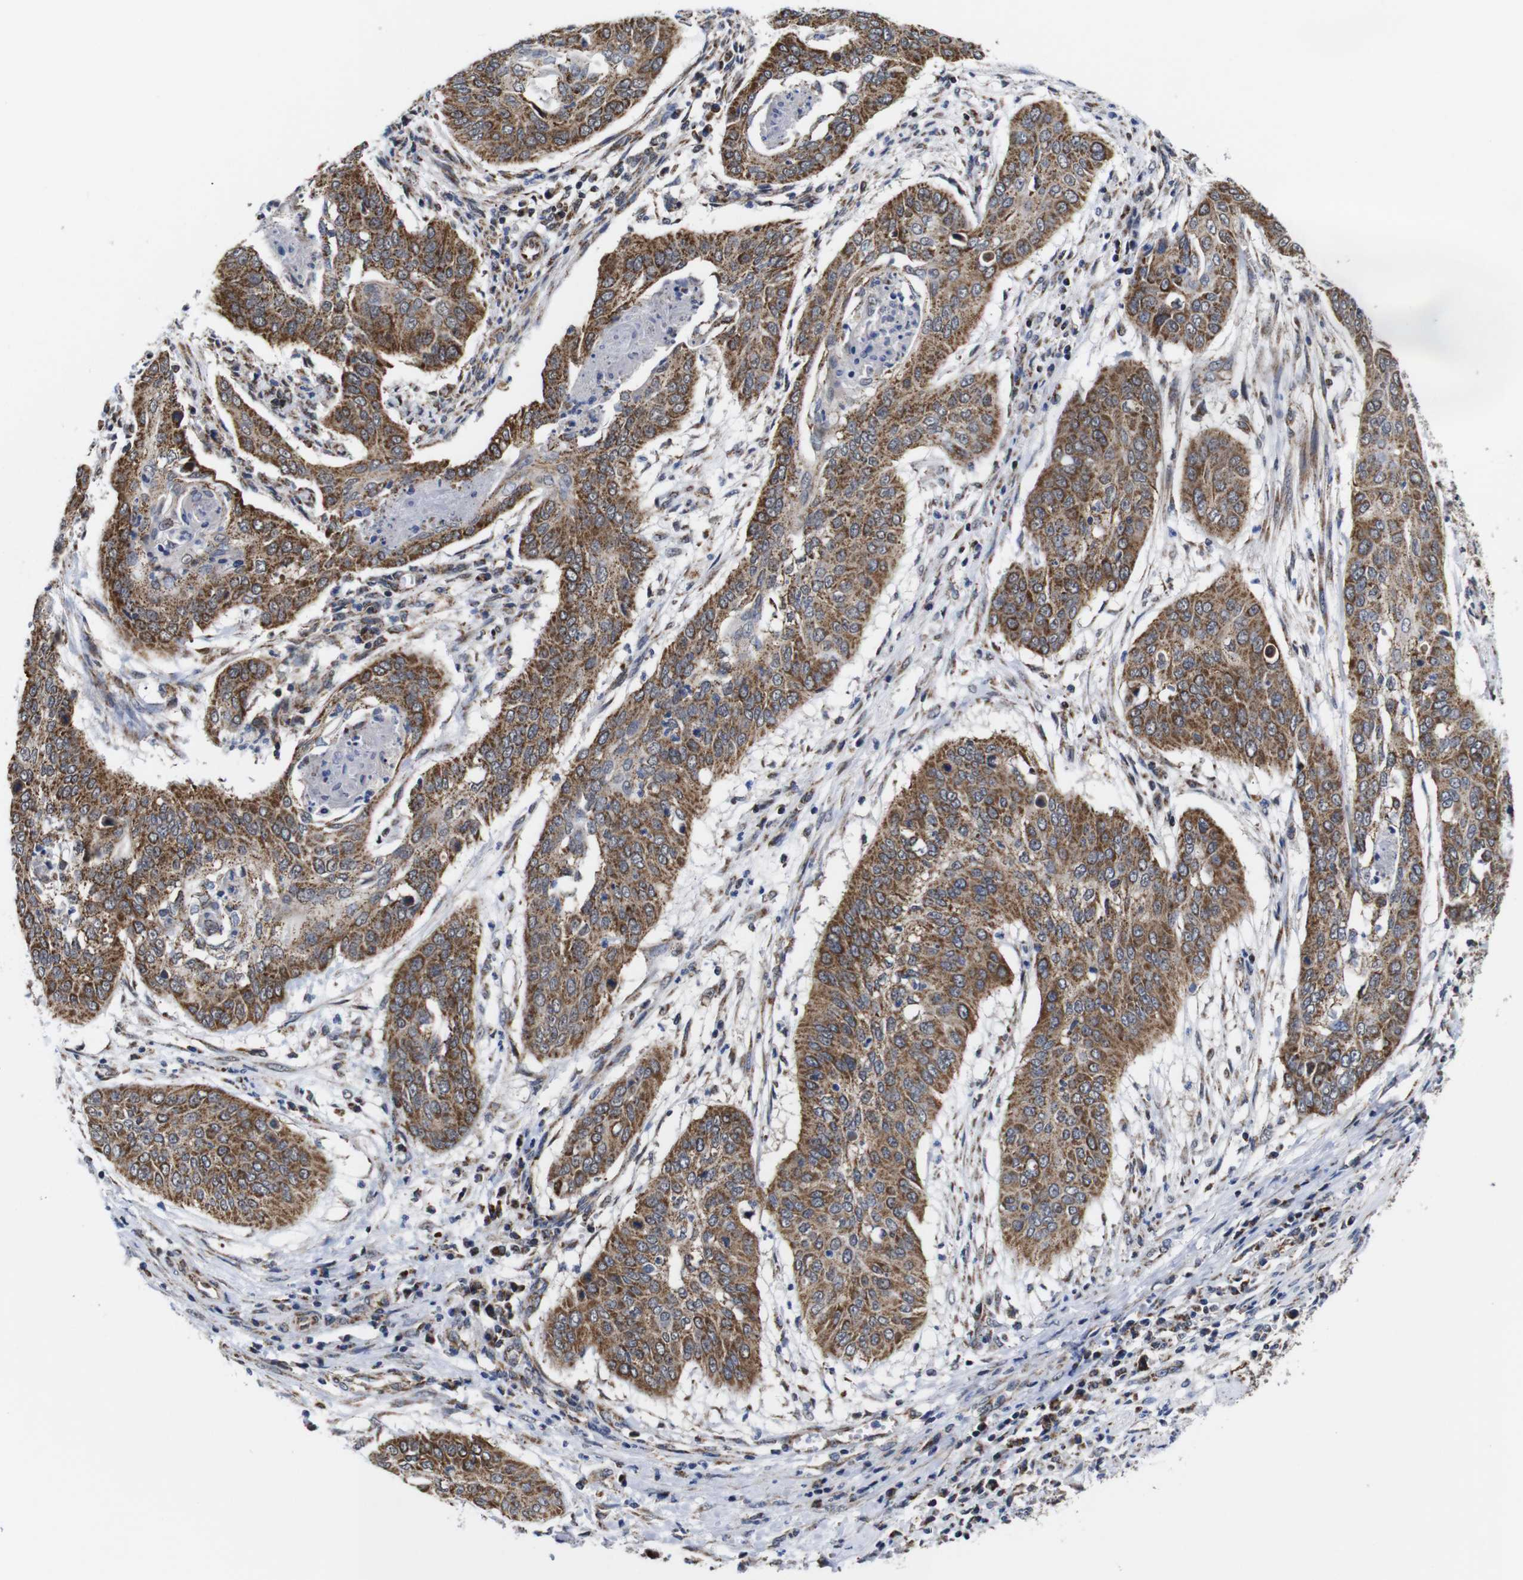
{"staining": {"intensity": "moderate", "quantity": ">75%", "location": "cytoplasmic/membranous"}, "tissue": "cervical cancer", "cell_type": "Tumor cells", "image_type": "cancer", "snomed": [{"axis": "morphology", "description": "Squamous cell carcinoma, NOS"}, {"axis": "topography", "description": "Cervix"}], "caption": "Immunohistochemistry (IHC) of cervical cancer (squamous cell carcinoma) displays medium levels of moderate cytoplasmic/membranous expression in approximately >75% of tumor cells.", "gene": "C17orf80", "patient": {"sex": "female", "age": 39}}